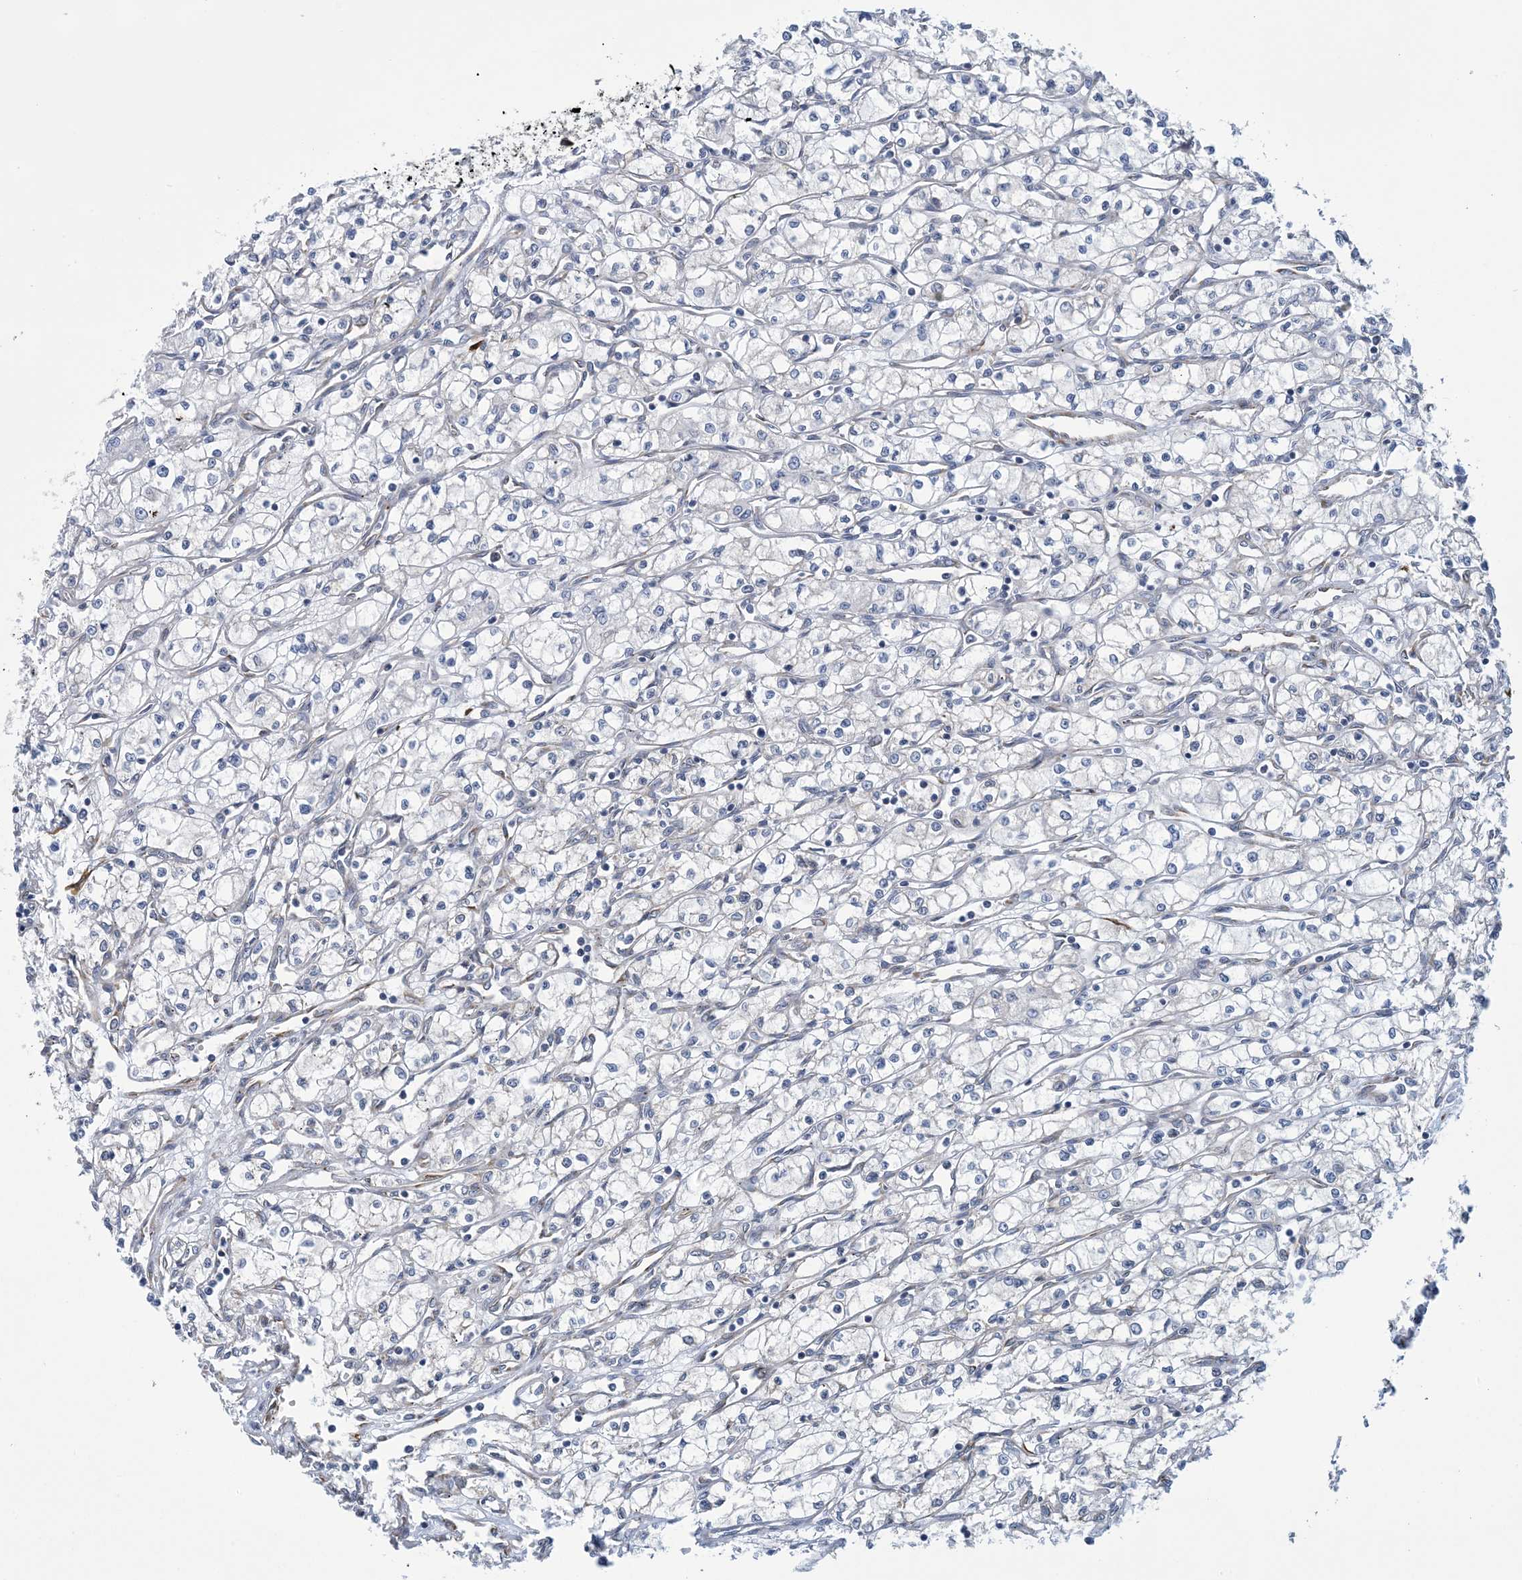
{"staining": {"intensity": "negative", "quantity": "none", "location": "none"}, "tissue": "renal cancer", "cell_type": "Tumor cells", "image_type": "cancer", "snomed": [{"axis": "morphology", "description": "Adenocarcinoma, NOS"}, {"axis": "topography", "description": "Kidney"}], "caption": "Immunohistochemistry histopathology image of renal cancer (adenocarcinoma) stained for a protein (brown), which exhibits no staining in tumor cells.", "gene": "CCDC14", "patient": {"sex": "male", "age": 59}}